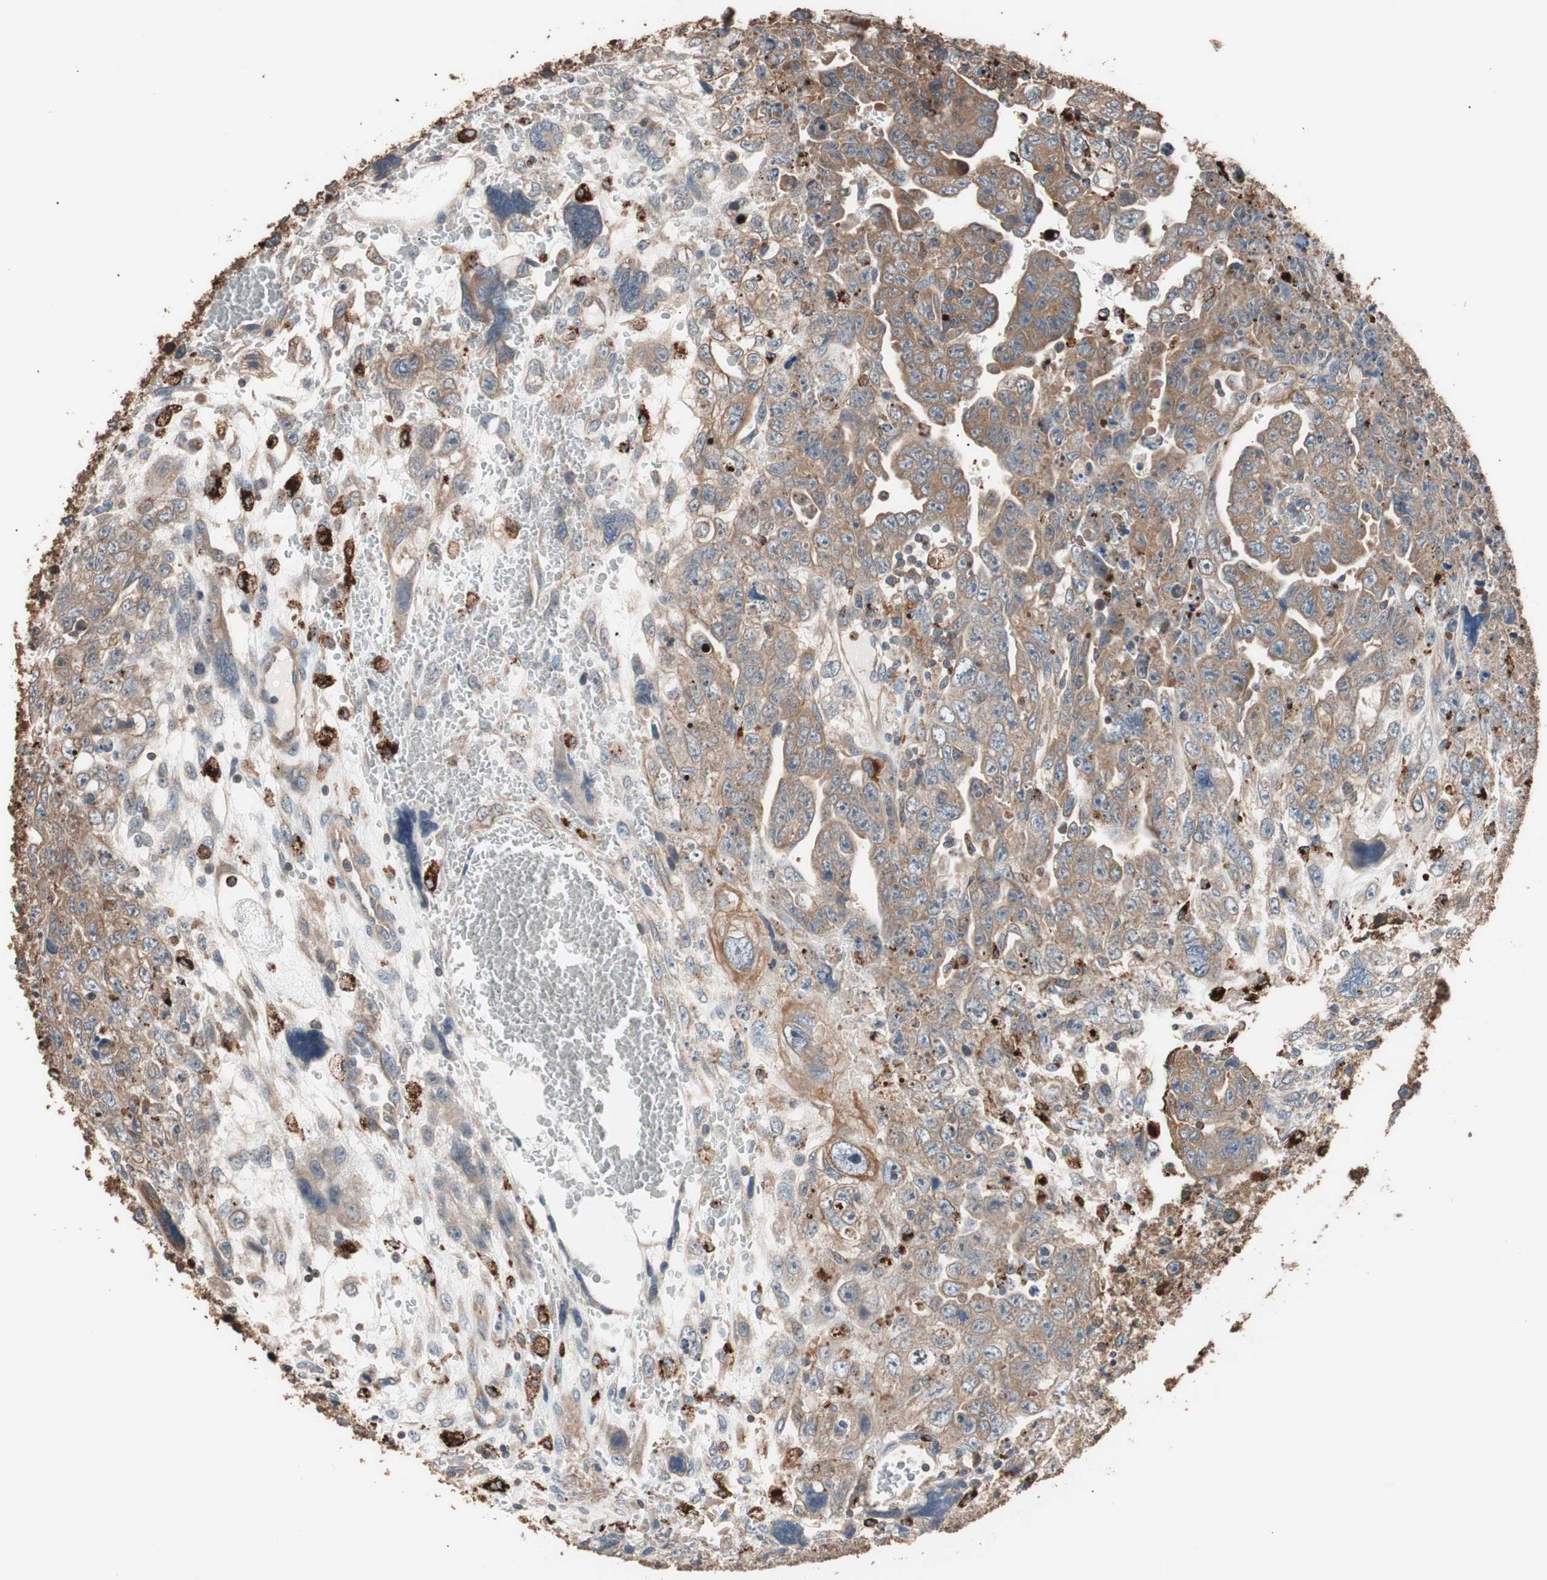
{"staining": {"intensity": "moderate", "quantity": ">75%", "location": "cytoplasmic/membranous"}, "tissue": "testis cancer", "cell_type": "Tumor cells", "image_type": "cancer", "snomed": [{"axis": "morphology", "description": "Carcinoma, Embryonal, NOS"}, {"axis": "topography", "description": "Testis"}], "caption": "Immunohistochemical staining of human testis cancer exhibits moderate cytoplasmic/membranous protein staining in approximately >75% of tumor cells. (Brightfield microscopy of DAB IHC at high magnification).", "gene": "CCT3", "patient": {"sex": "male", "age": 28}}